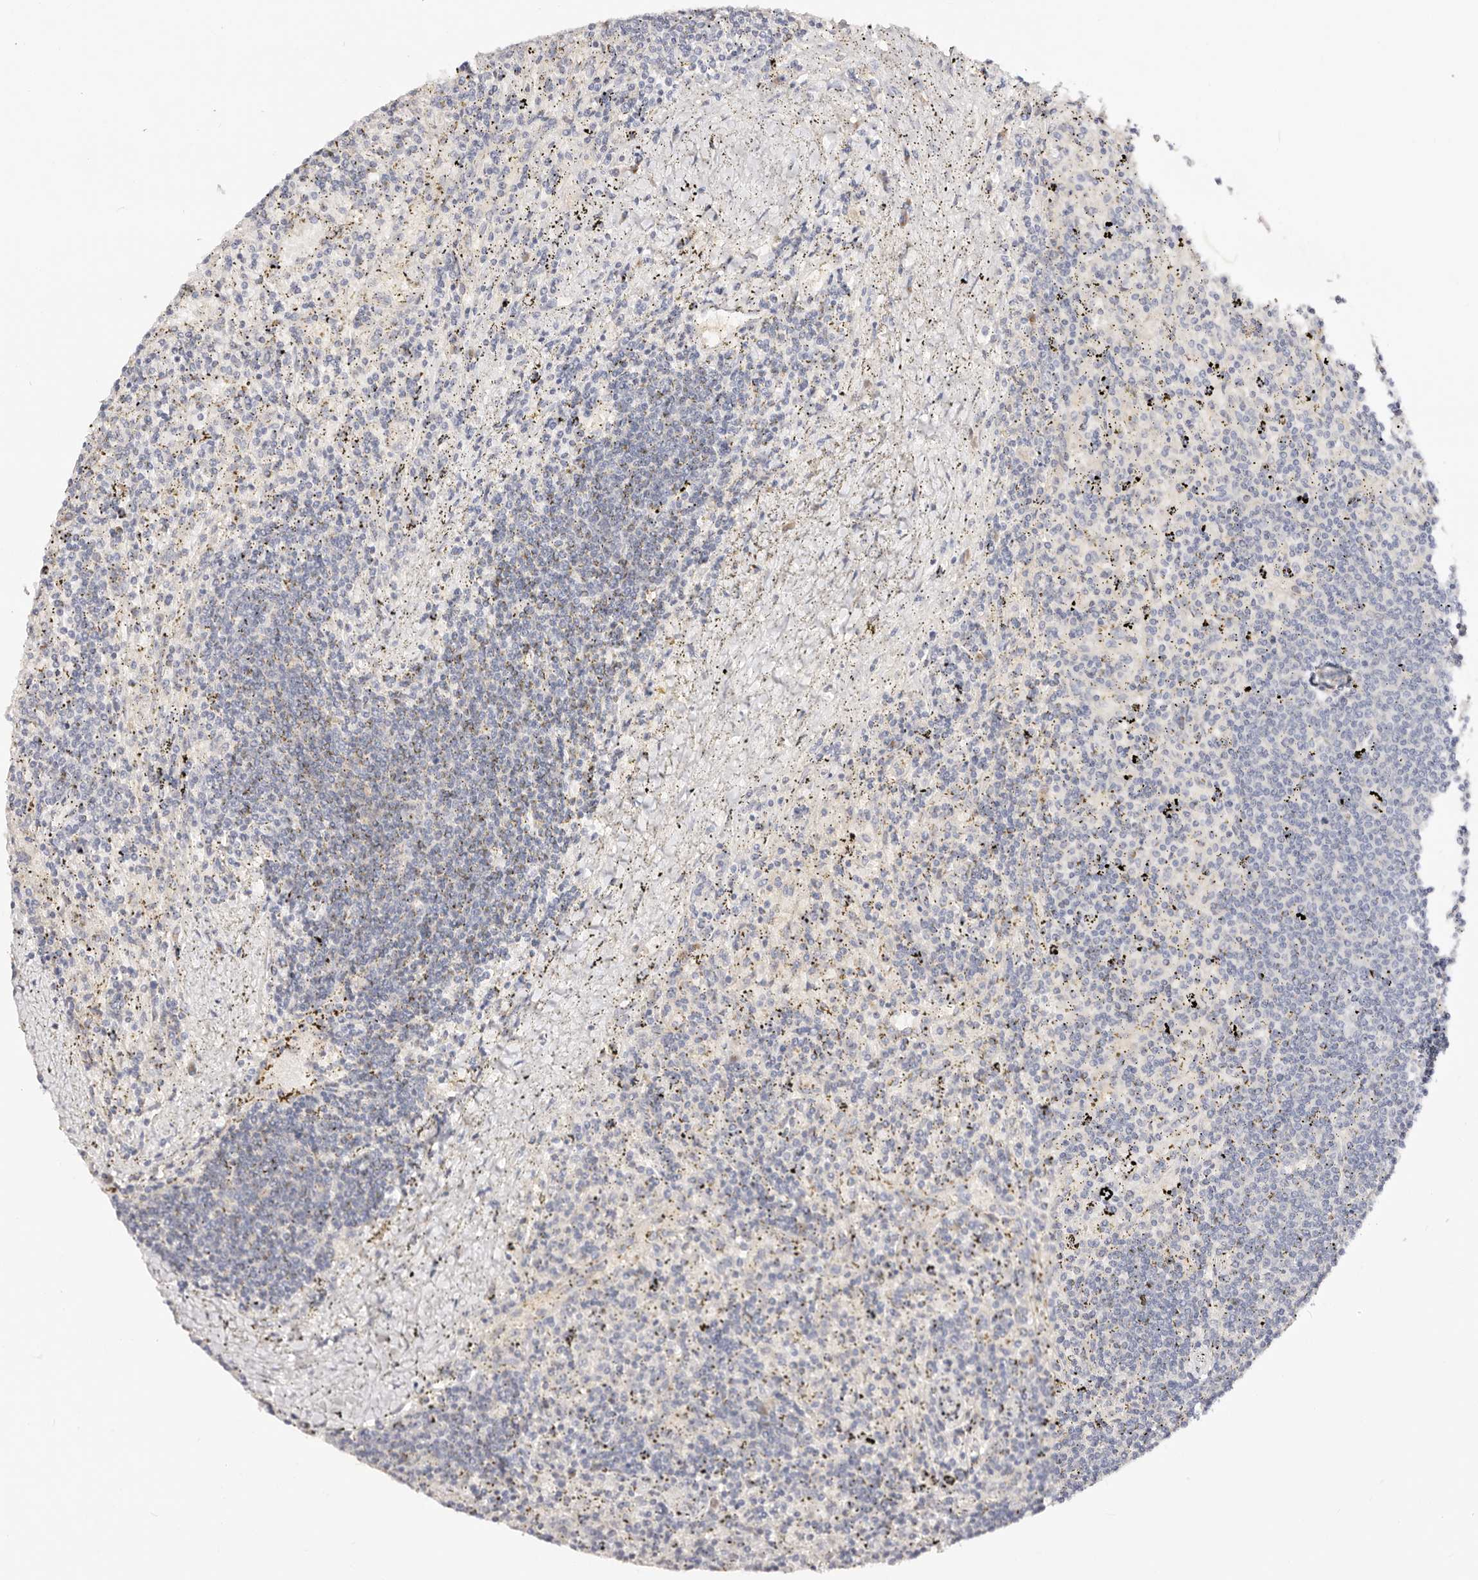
{"staining": {"intensity": "negative", "quantity": "none", "location": "none"}, "tissue": "lymphoma", "cell_type": "Tumor cells", "image_type": "cancer", "snomed": [{"axis": "morphology", "description": "Malignant lymphoma, non-Hodgkin's type, Low grade"}, {"axis": "topography", "description": "Spleen"}], "caption": "This is an immunohistochemistry micrograph of lymphoma. There is no positivity in tumor cells.", "gene": "DNASE1", "patient": {"sex": "male", "age": 76}}